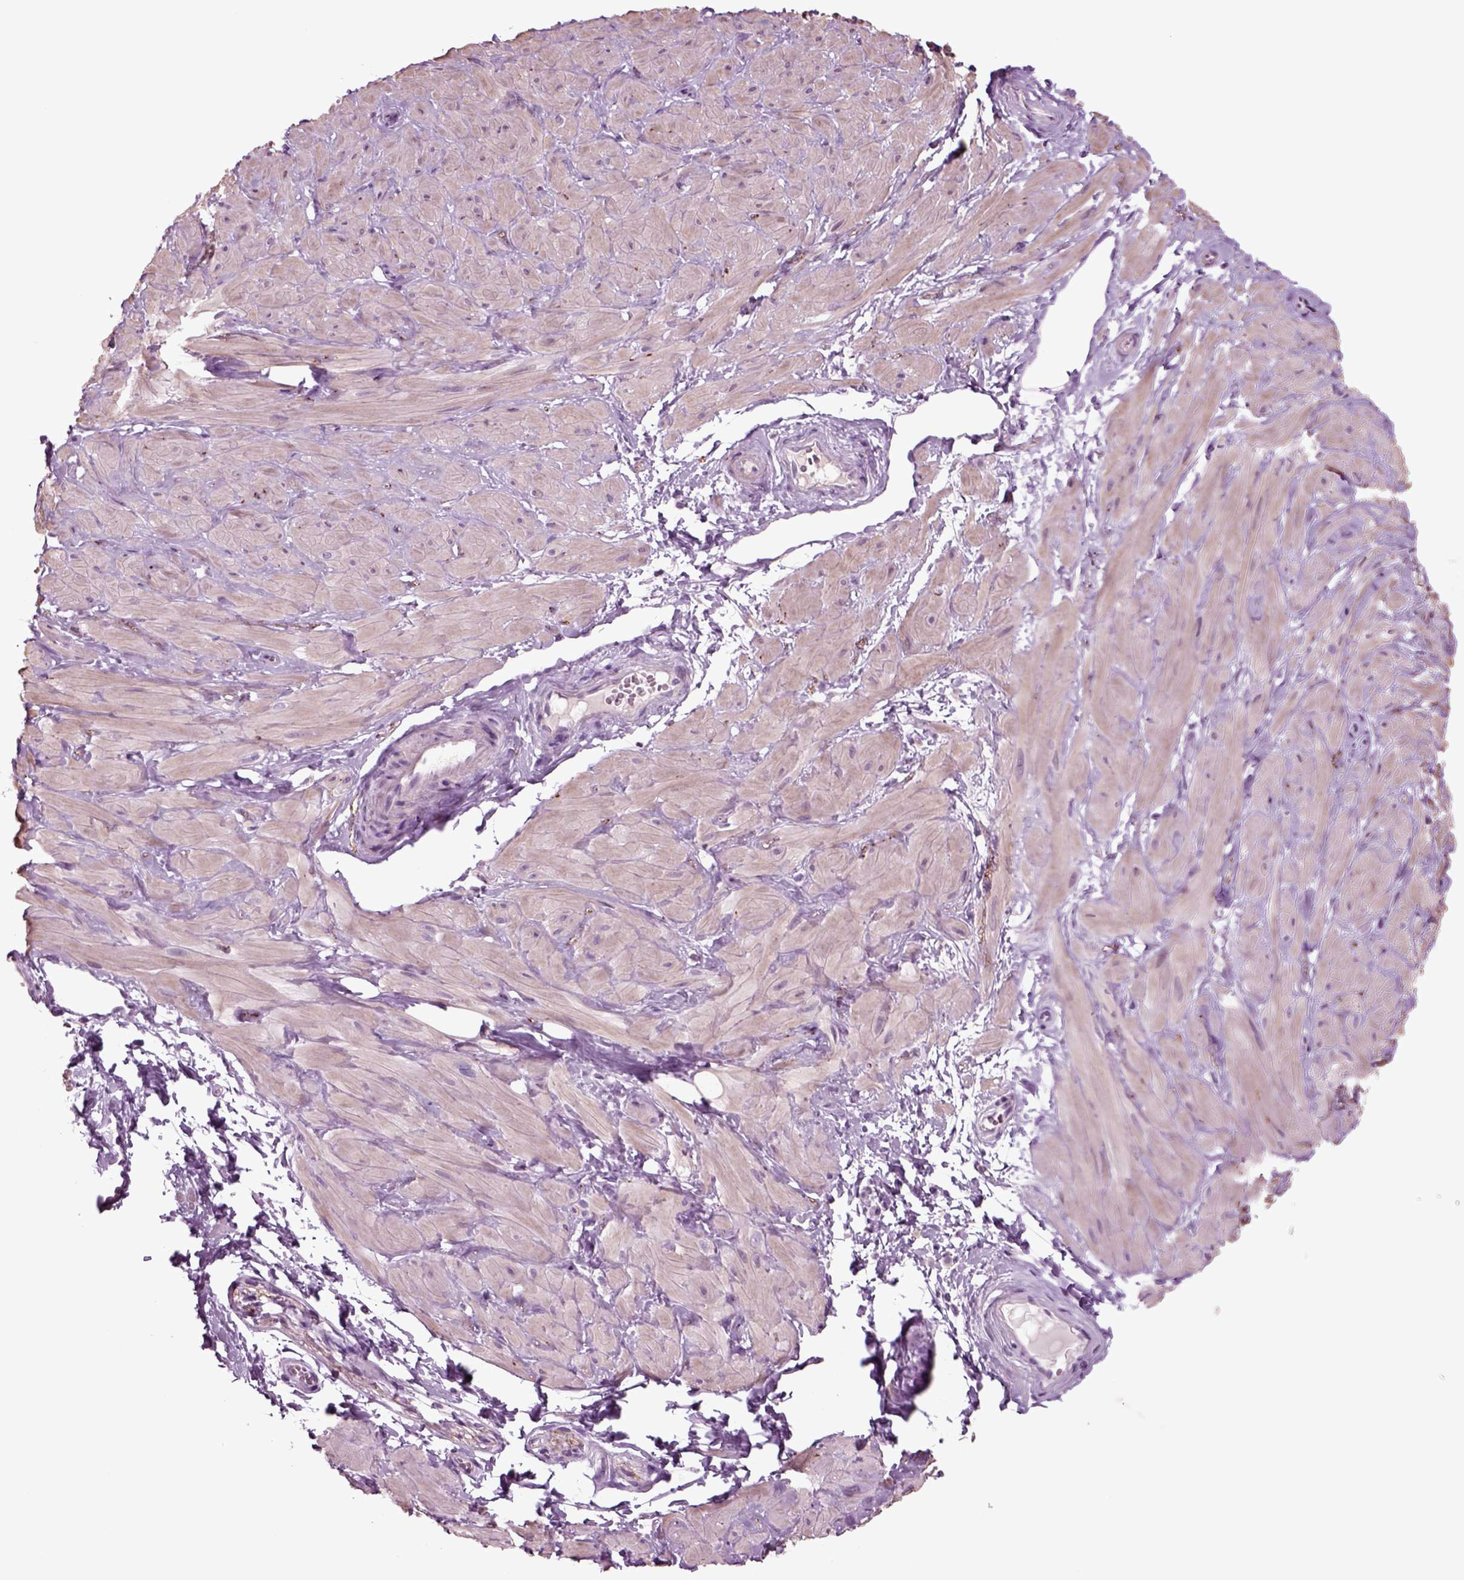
{"staining": {"intensity": "negative", "quantity": "none", "location": "none"}, "tissue": "adipose tissue", "cell_type": "Adipocytes", "image_type": "normal", "snomed": [{"axis": "morphology", "description": "Normal tissue, NOS"}, {"axis": "topography", "description": "Smooth muscle"}, {"axis": "topography", "description": "Peripheral nerve tissue"}], "caption": "DAB (3,3'-diaminobenzidine) immunohistochemical staining of normal adipose tissue demonstrates no significant positivity in adipocytes. (Stains: DAB (3,3'-diaminobenzidine) immunohistochemistry (IHC) with hematoxylin counter stain, Microscopy: brightfield microscopy at high magnification).", "gene": "CHGB", "patient": {"sex": "male", "age": 22}}